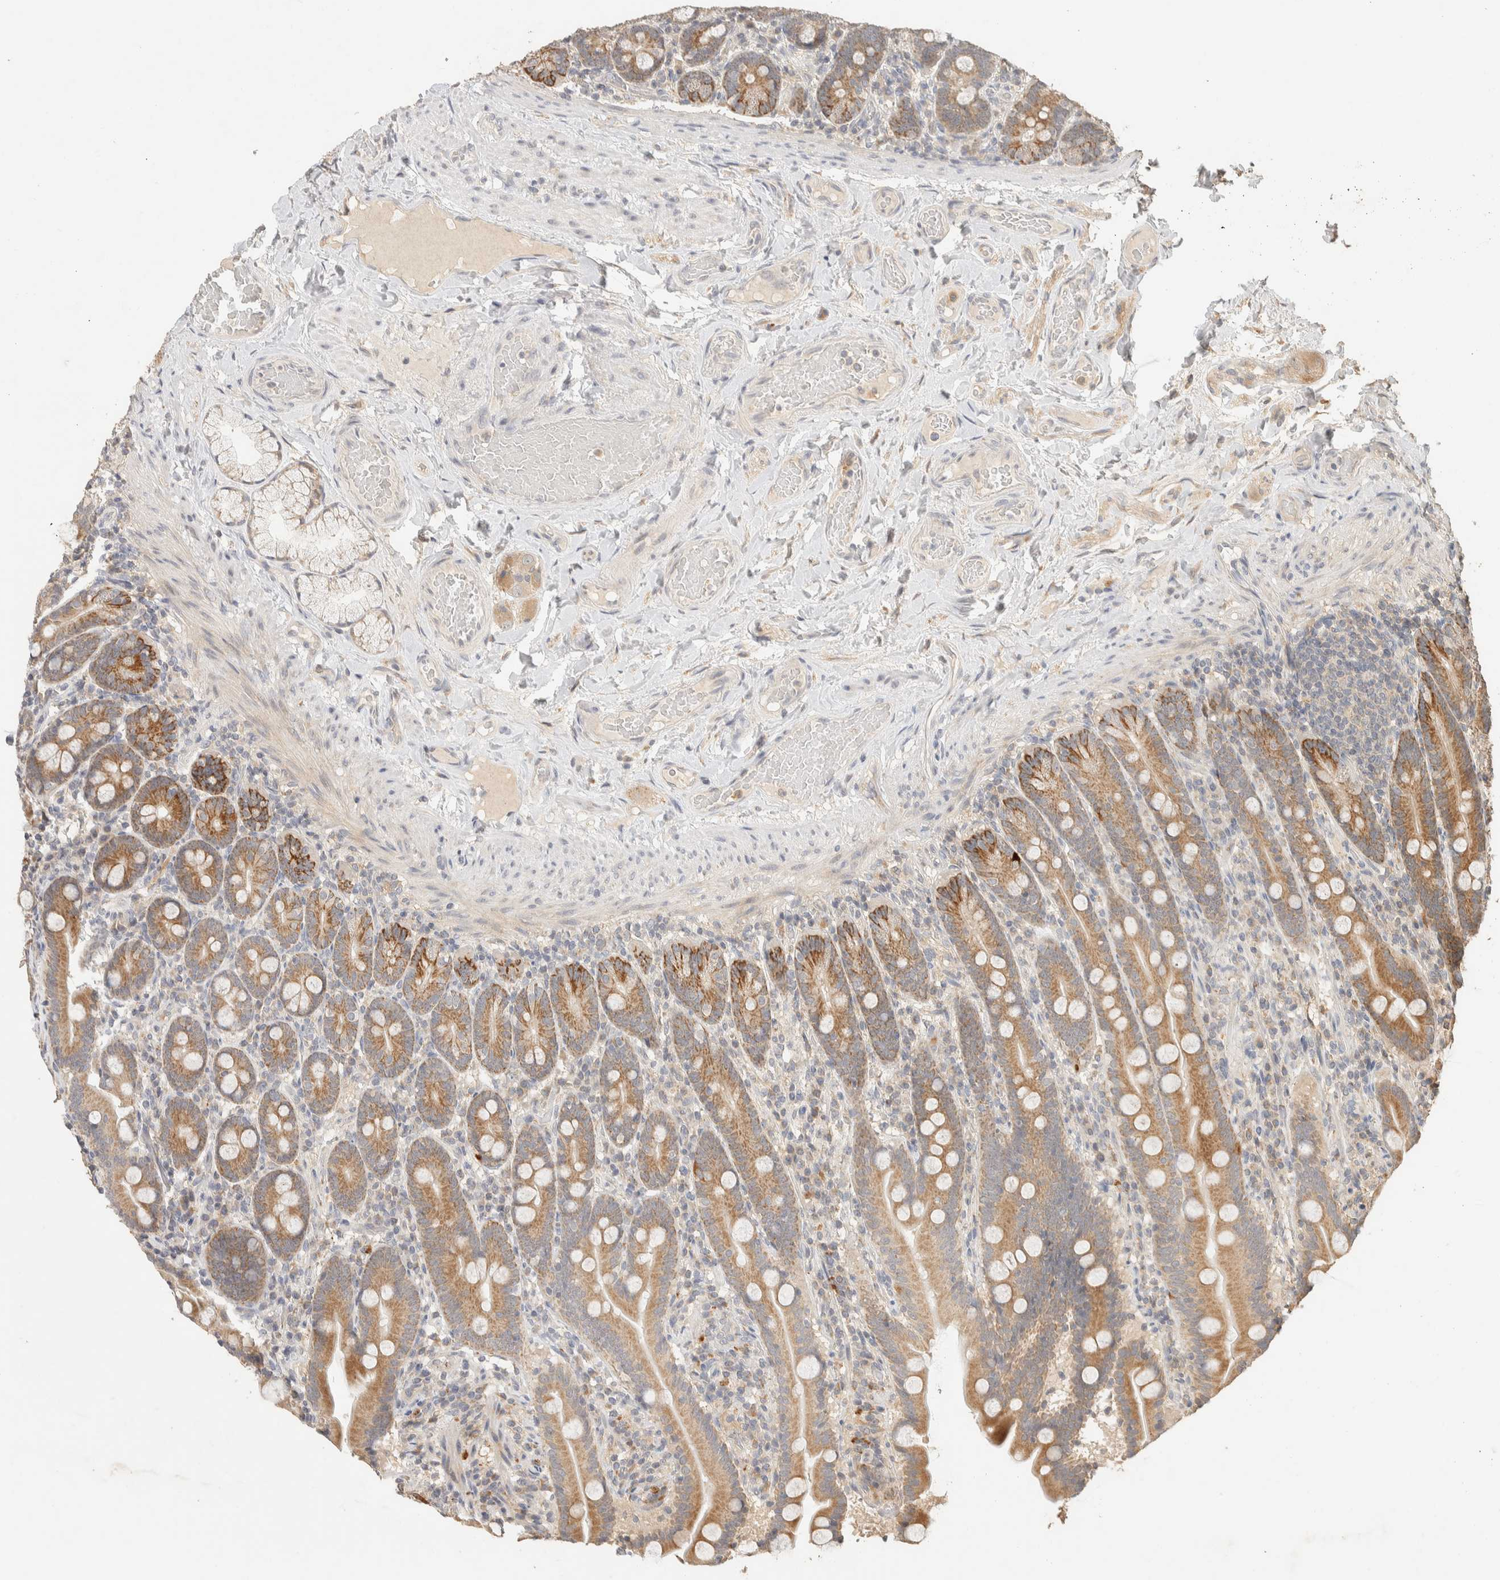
{"staining": {"intensity": "moderate", "quantity": ">75%", "location": "cytoplasmic/membranous"}, "tissue": "duodenum", "cell_type": "Glandular cells", "image_type": "normal", "snomed": [{"axis": "morphology", "description": "Normal tissue, NOS"}, {"axis": "topography", "description": "Duodenum"}], "caption": "Immunohistochemistry micrograph of unremarkable duodenum: human duodenum stained using IHC demonstrates medium levels of moderate protein expression localized specifically in the cytoplasmic/membranous of glandular cells, appearing as a cytoplasmic/membranous brown color.", "gene": "ITPA", "patient": {"sex": "male", "age": 54}}